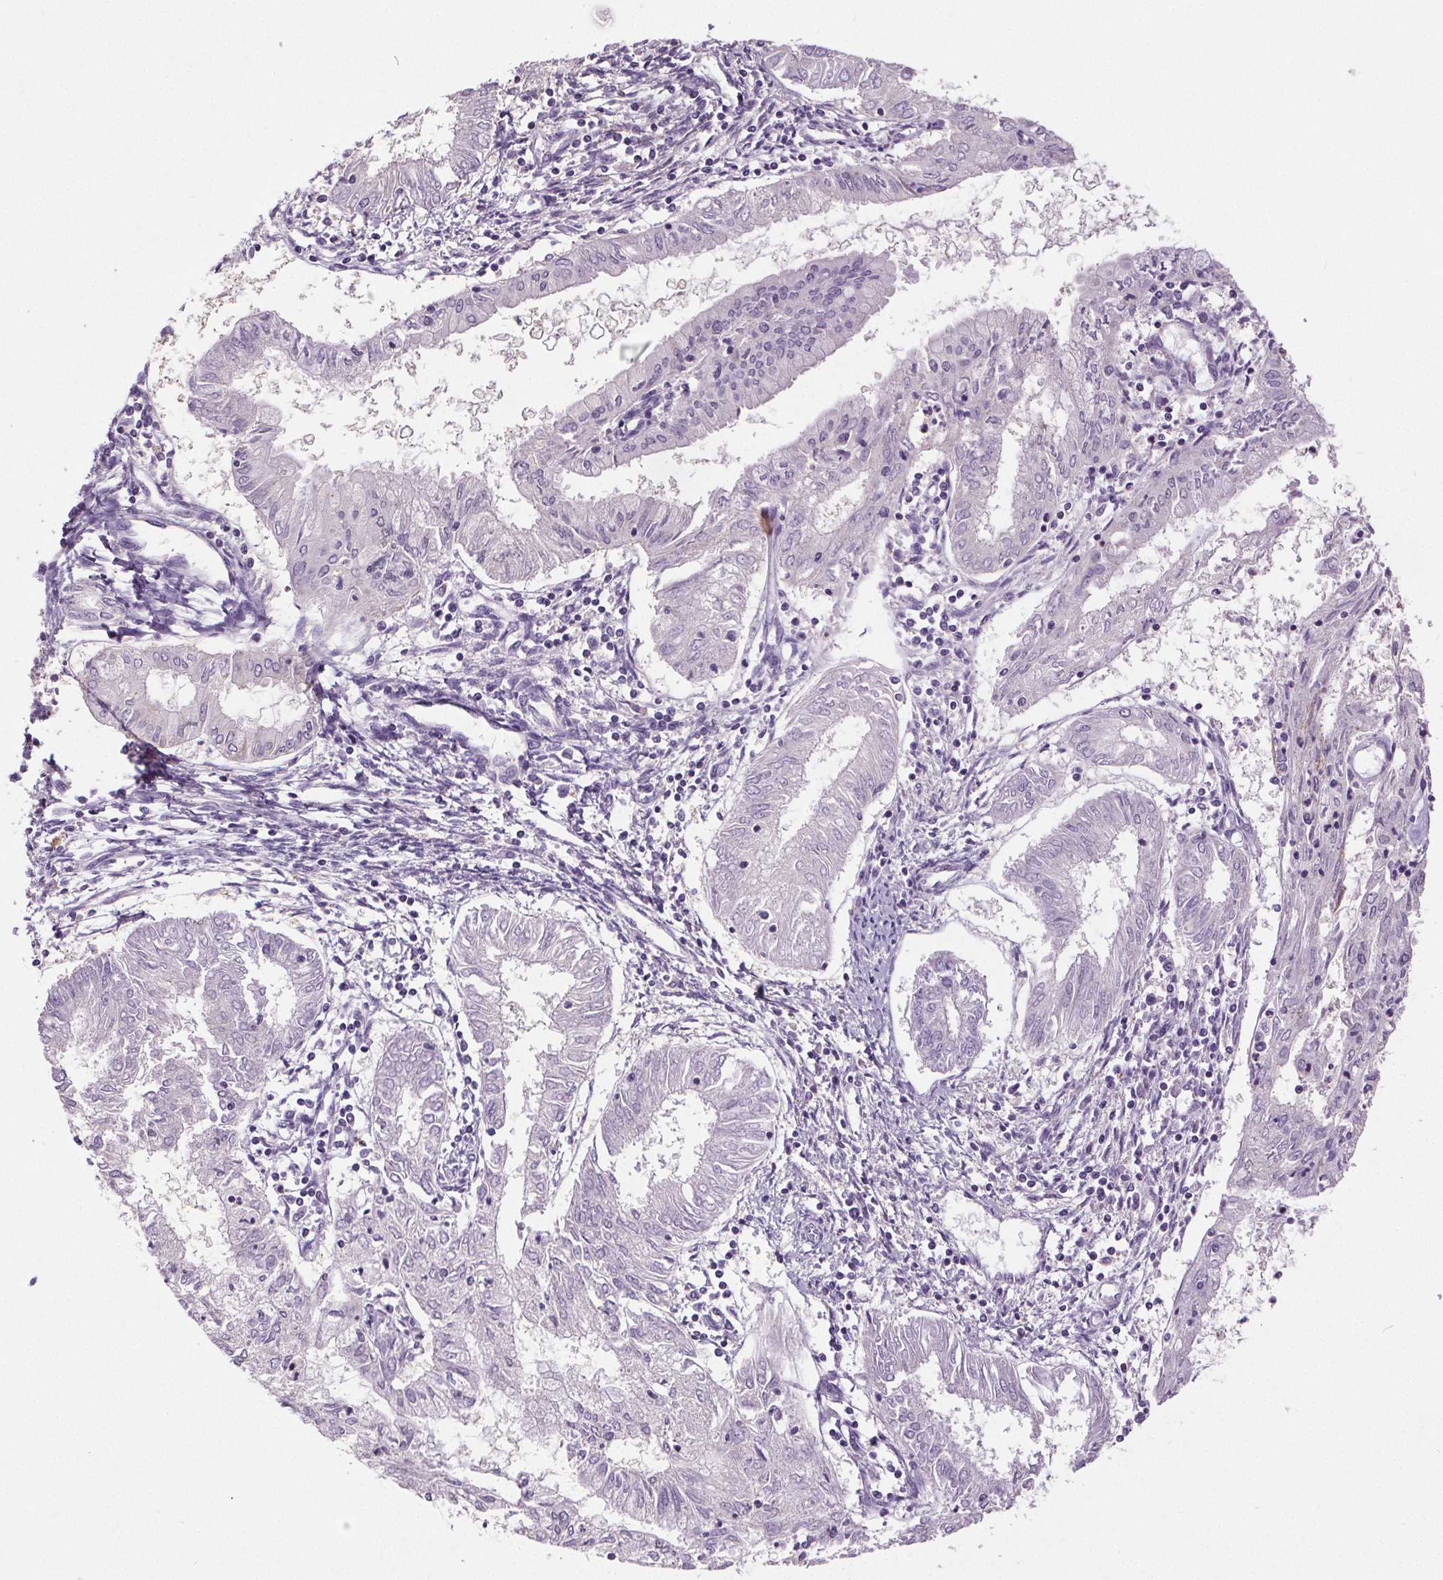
{"staining": {"intensity": "negative", "quantity": "none", "location": "none"}, "tissue": "endometrial cancer", "cell_type": "Tumor cells", "image_type": "cancer", "snomed": [{"axis": "morphology", "description": "Adenocarcinoma, NOS"}, {"axis": "topography", "description": "Endometrium"}], "caption": "DAB (3,3'-diaminobenzidine) immunohistochemical staining of human endometrial cancer (adenocarcinoma) shows no significant staining in tumor cells.", "gene": "GPIHBP1", "patient": {"sex": "female", "age": 68}}